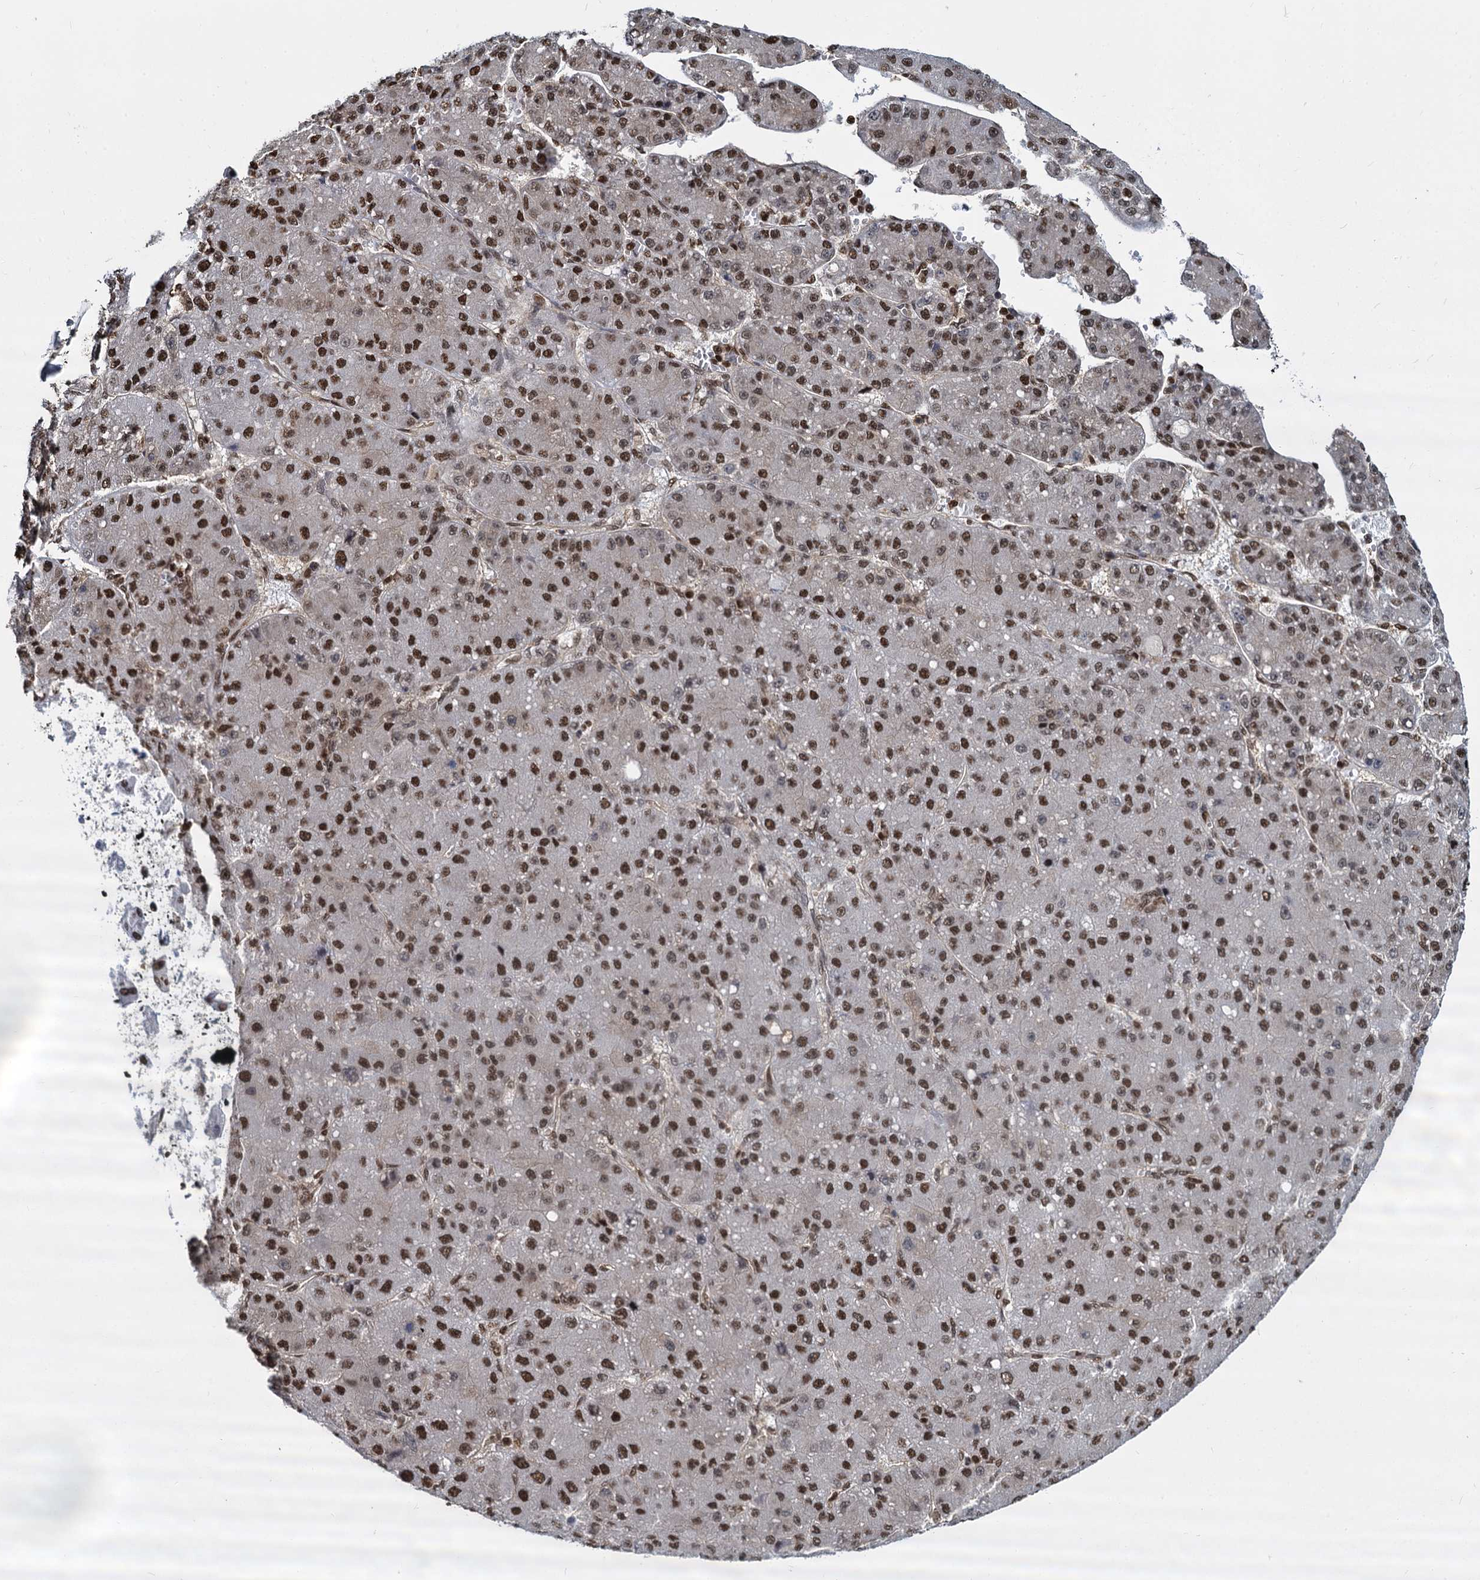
{"staining": {"intensity": "strong", "quantity": ">75%", "location": "nuclear"}, "tissue": "liver cancer", "cell_type": "Tumor cells", "image_type": "cancer", "snomed": [{"axis": "morphology", "description": "Carcinoma, Hepatocellular, NOS"}, {"axis": "topography", "description": "Liver"}], "caption": "Liver hepatocellular carcinoma stained with DAB immunohistochemistry (IHC) exhibits high levels of strong nuclear staining in approximately >75% of tumor cells. (DAB = brown stain, brightfield microscopy at high magnification).", "gene": "DCPS", "patient": {"sex": "male", "age": 67}}